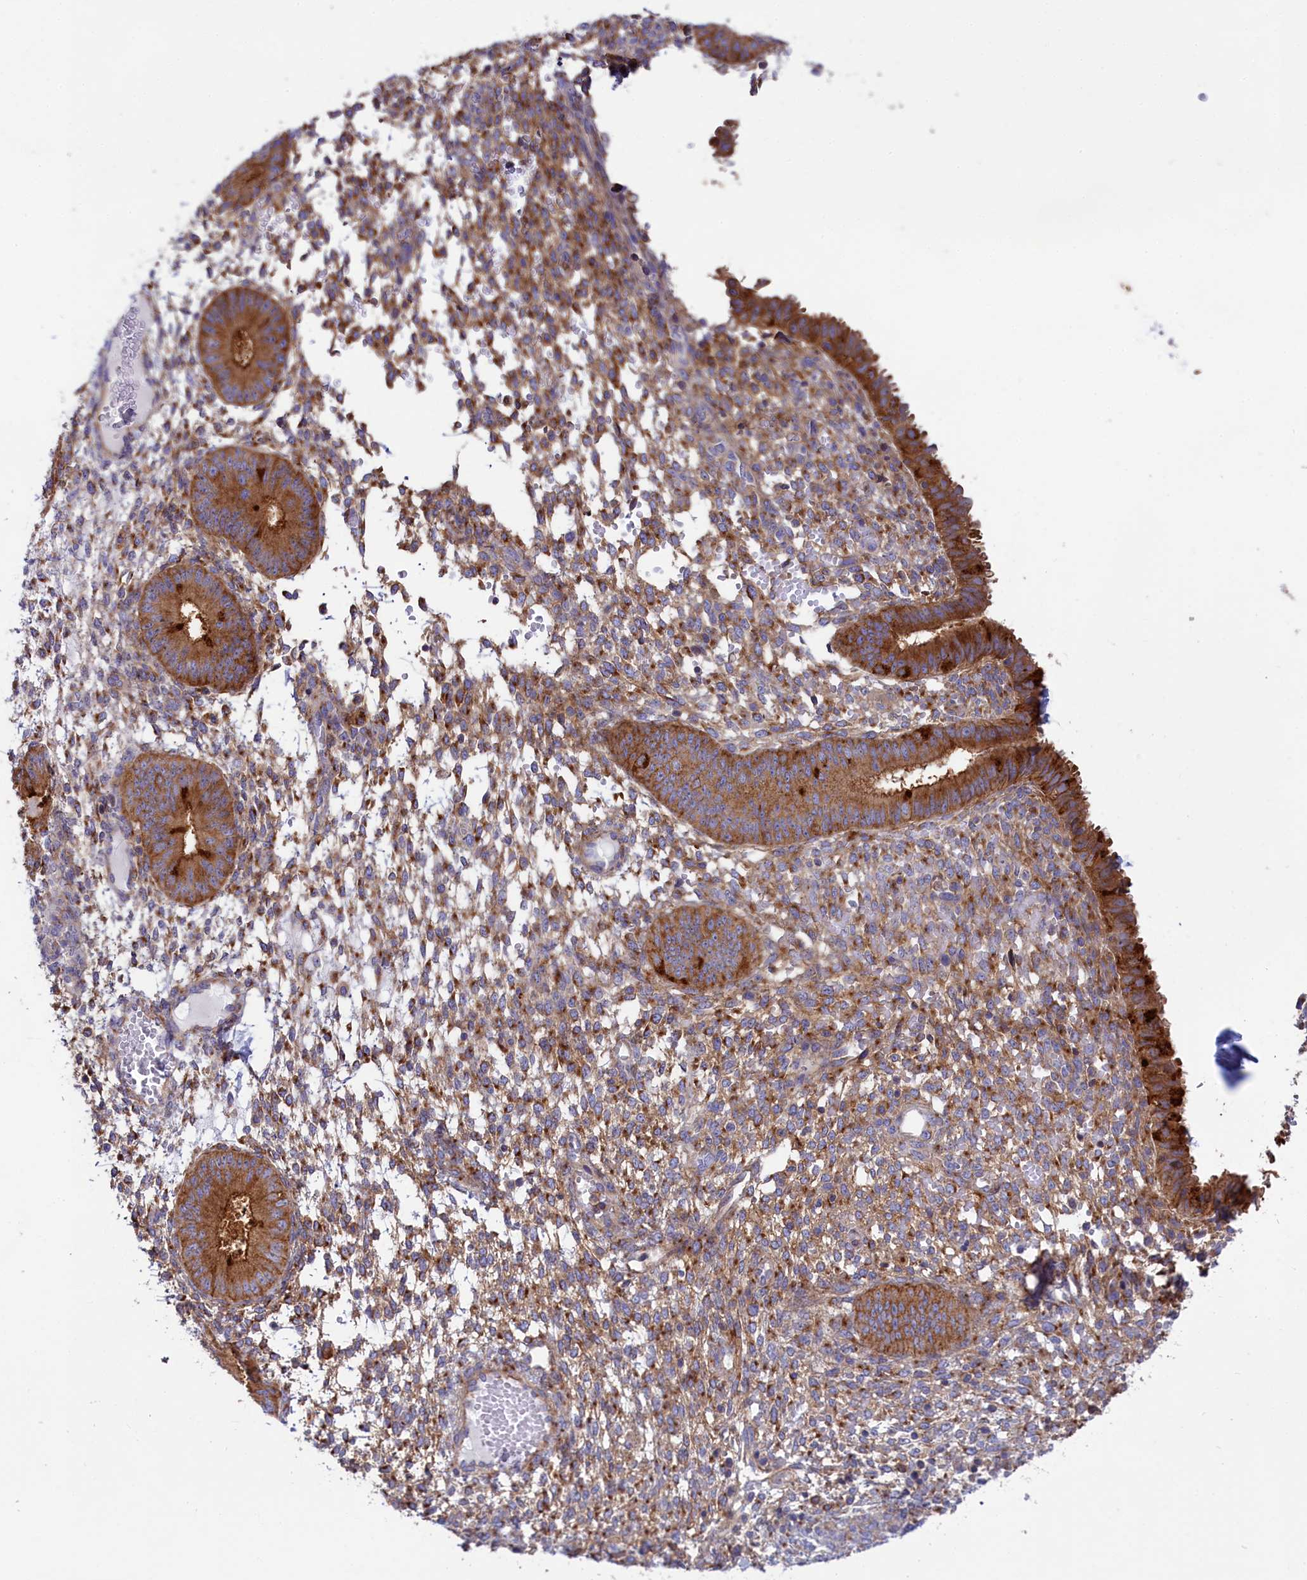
{"staining": {"intensity": "moderate", "quantity": ">75%", "location": "cytoplasmic/membranous"}, "tissue": "endometrium", "cell_type": "Cells in endometrial stroma", "image_type": "normal", "snomed": [{"axis": "morphology", "description": "Normal tissue, NOS"}, {"axis": "topography", "description": "Endometrium"}], "caption": "This is an image of immunohistochemistry staining of benign endometrium, which shows moderate positivity in the cytoplasmic/membranous of cells in endometrial stroma.", "gene": "SCAMP4", "patient": {"sex": "female", "age": 49}}